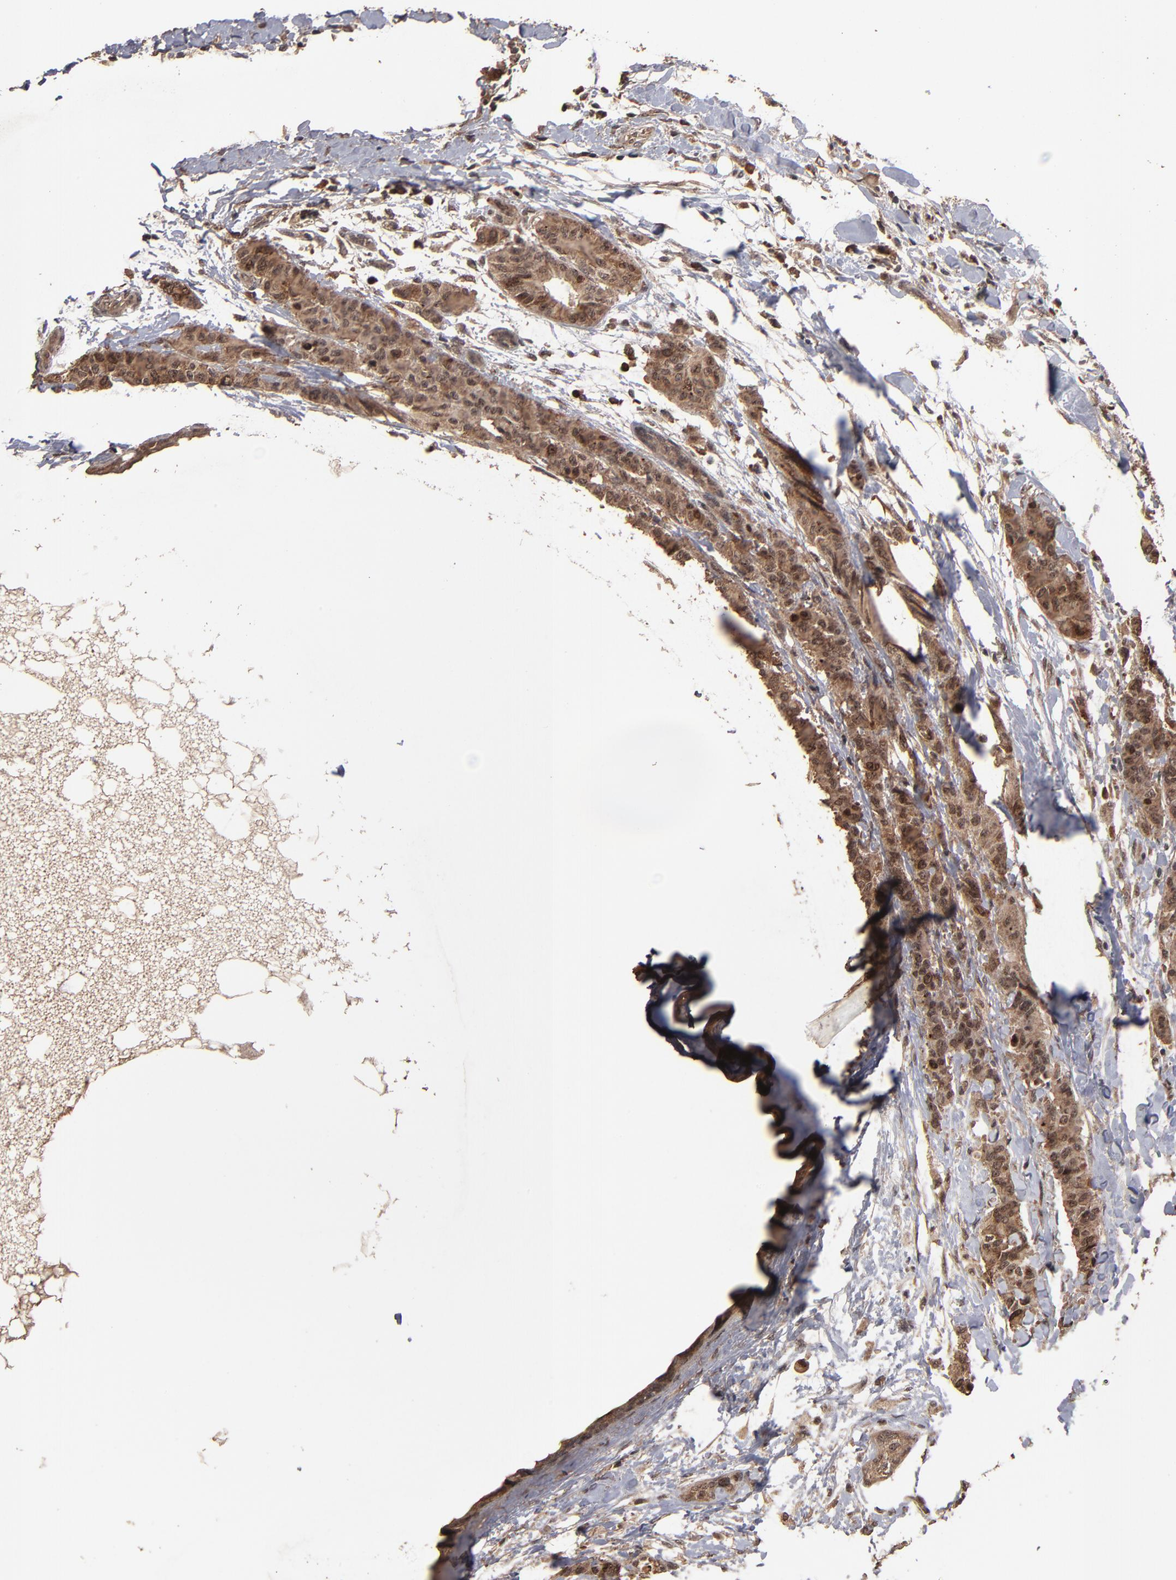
{"staining": {"intensity": "moderate", "quantity": ">75%", "location": "cytoplasmic/membranous,nuclear"}, "tissue": "breast cancer", "cell_type": "Tumor cells", "image_type": "cancer", "snomed": [{"axis": "morphology", "description": "Duct carcinoma"}, {"axis": "topography", "description": "Breast"}], "caption": "High-power microscopy captured an immunohistochemistry (IHC) micrograph of breast cancer, revealing moderate cytoplasmic/membranous and nuclear expression in about >75% of tumor cells. The staining was performed using DAB, with brown indicating positive protein expression. Nuclei are stained blue with hematoxylin.", "gene": "NXF2B", "patient": {"sex": "female", "age": 40}}